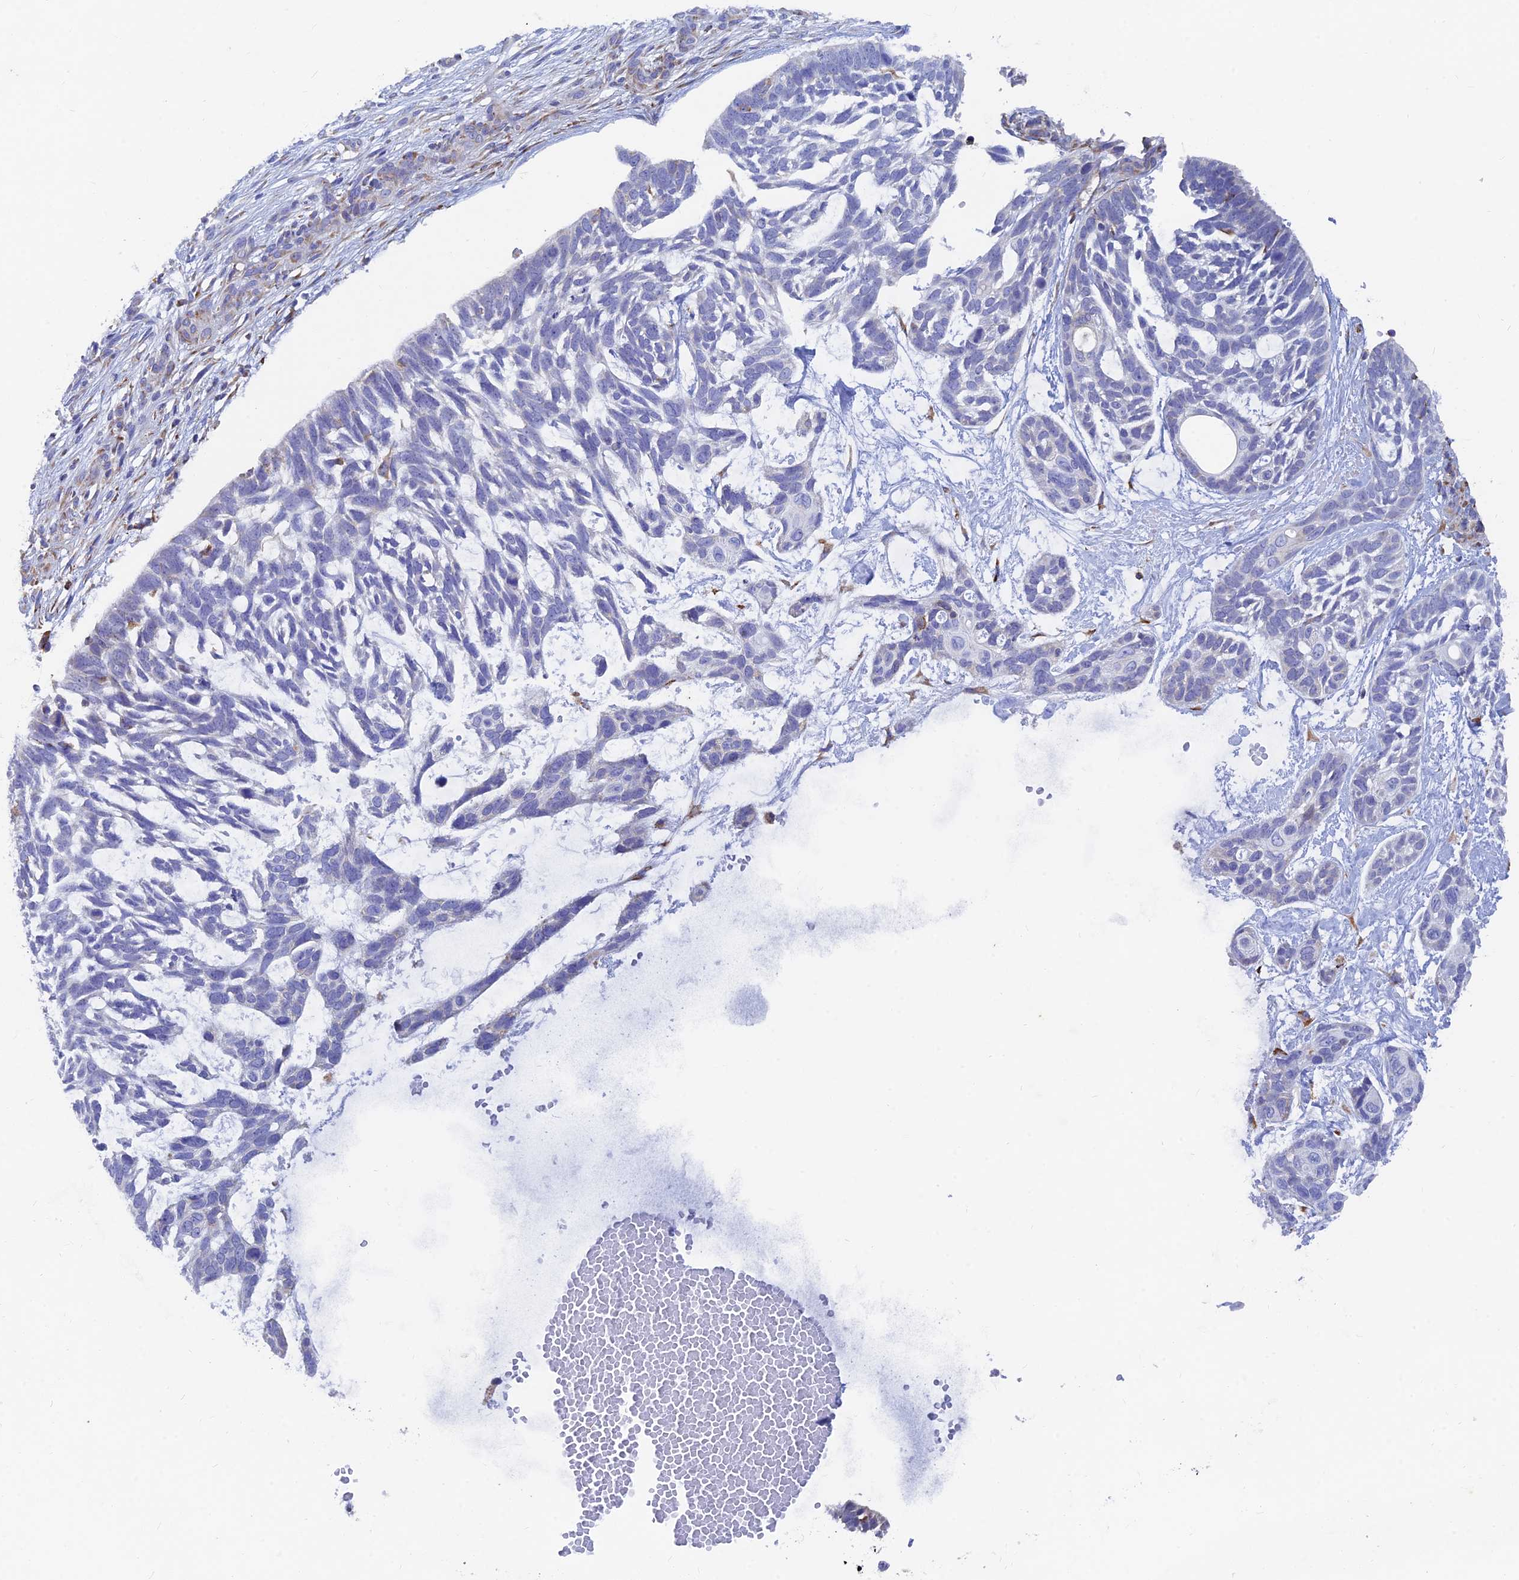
{"staining": {"intensity": "negative", "quantity": "none", "location": "none"}, "tissue": "skin cancer", "cell_type": "Tumor cells", "image_type": "cancer", "snomed": [{"axis": "morphology", "description": "Basal cell carcinoma"}, {"axis": "topography", "description": "Skin"}], "caption": "The immunohistochemistry micrograph has no significant expression in tumor cells of skin cancer (basal cell carcinoma) tissue.", "gene": "WDR35", "patient": {"sex": "male", "age": 88}}